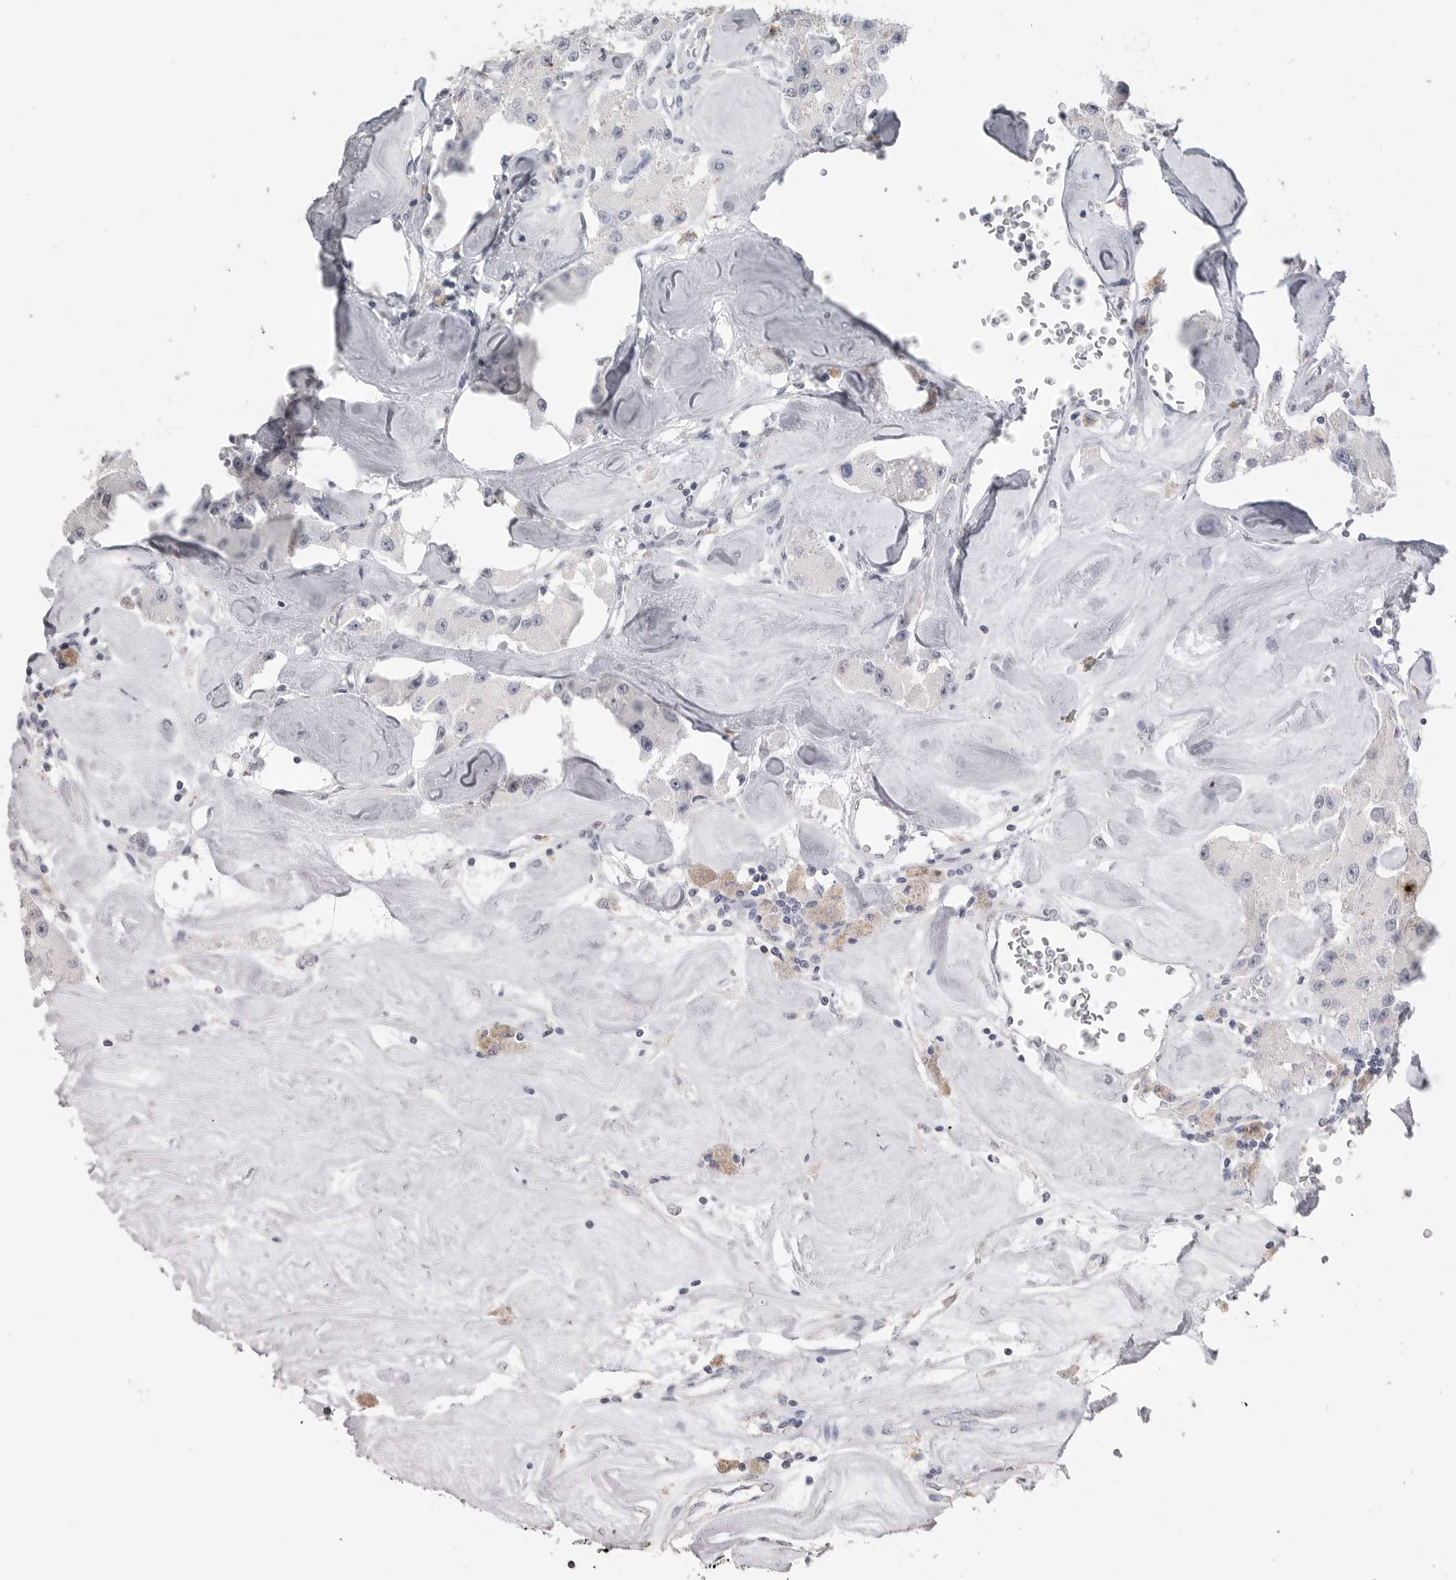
{"staining": {"intensity": "negative", "quantity": "none", "location": "none"}, "tissue": "carcinoid", "cell_type": "Tumor cells", "image_type": "cancer", "snomed": [{"axis": "morphology", "description": "Carcinoid, malignant, NOS"}, {"axis": "topography", "description": "Pancreas"}], "caption": "Human carcinoid (malignant) stained for a protein using immunohistochemistry (IHC) demonstrates no expression in tumor cells.", "gene": "ICAM5", "patient": {"sex": "male", "age": 41}}